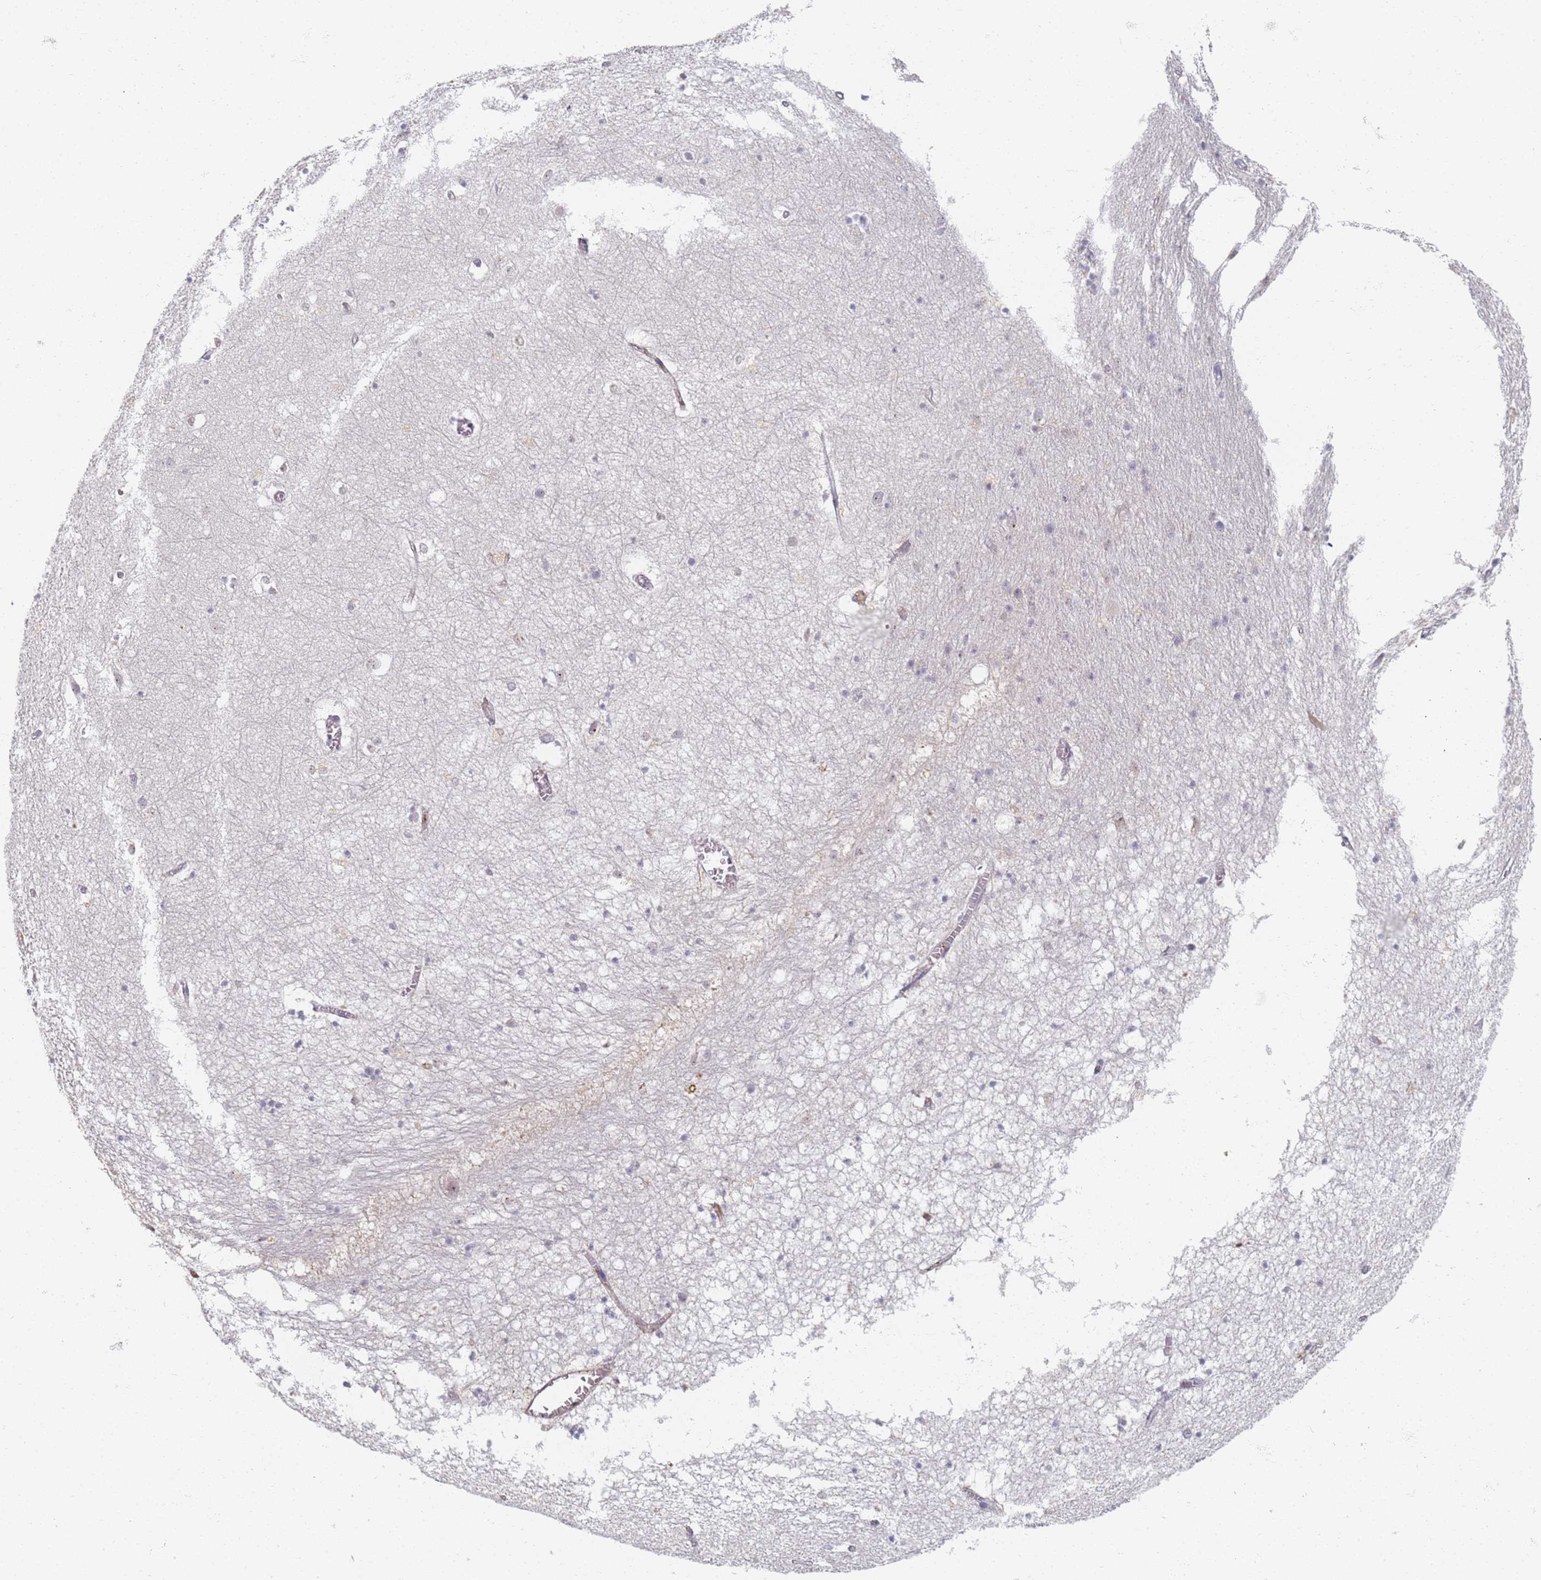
{"staining": {"intensity": "negative", "quantity": "none", "location": "none"}, "tissue": "hippocampus", "cell_type": "Glial cells", "image_type": "normal", "snomed": [{"axis": "morphology", "description": "Normal tissue, NOS"}, {"axis": "topography", "description": "Hippocampus"}], "caption": "Immunohistochemistry of benign hippocampus displays no staining in glial cells.", "gene": "SLC38A9", "patient": {"sex": "female", "age": 64}}